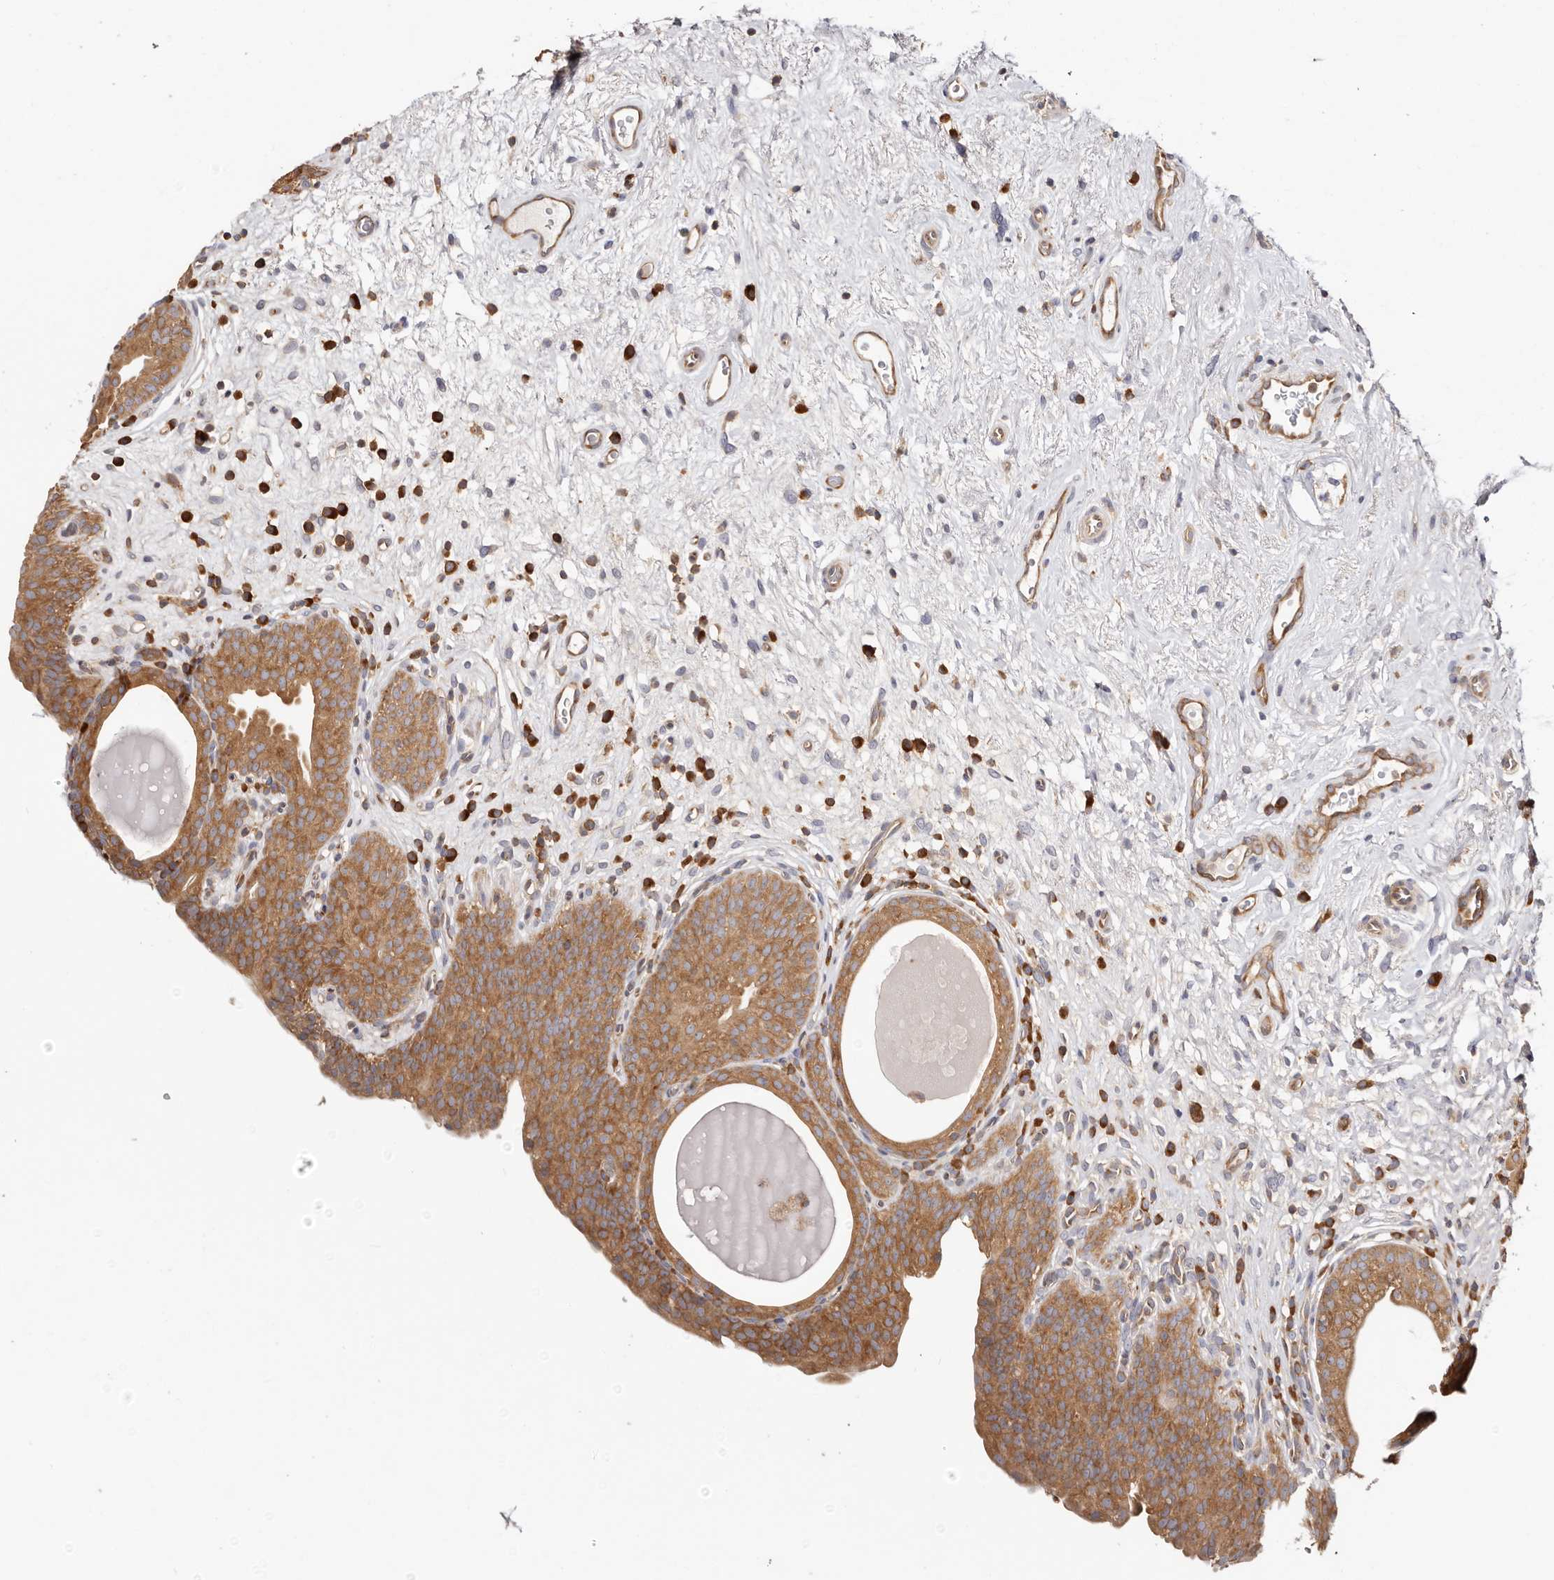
{"staining": {"intensity": "moderate", "quantity": ">75%", "location": "cytoplasmic/membranous"}, "tissue": "urinary bladder", "cell_type": "Urothelial cells", "image_type": "normal", "snomed": [{"axis": "morphology", "description": "Normal tissue, NOS"}, {"axis": "topography", "description": "Urinary bladder"}], "caption": "A high-resolution micrograph shows immunohistochemistry staining of benign urinary bladder, which displays moderate cytoplasmic/membranous staining in approximately >75% of urothelial cells.", "gene": "EPRS1", "patient": {"sex": "male", "age": 83}}